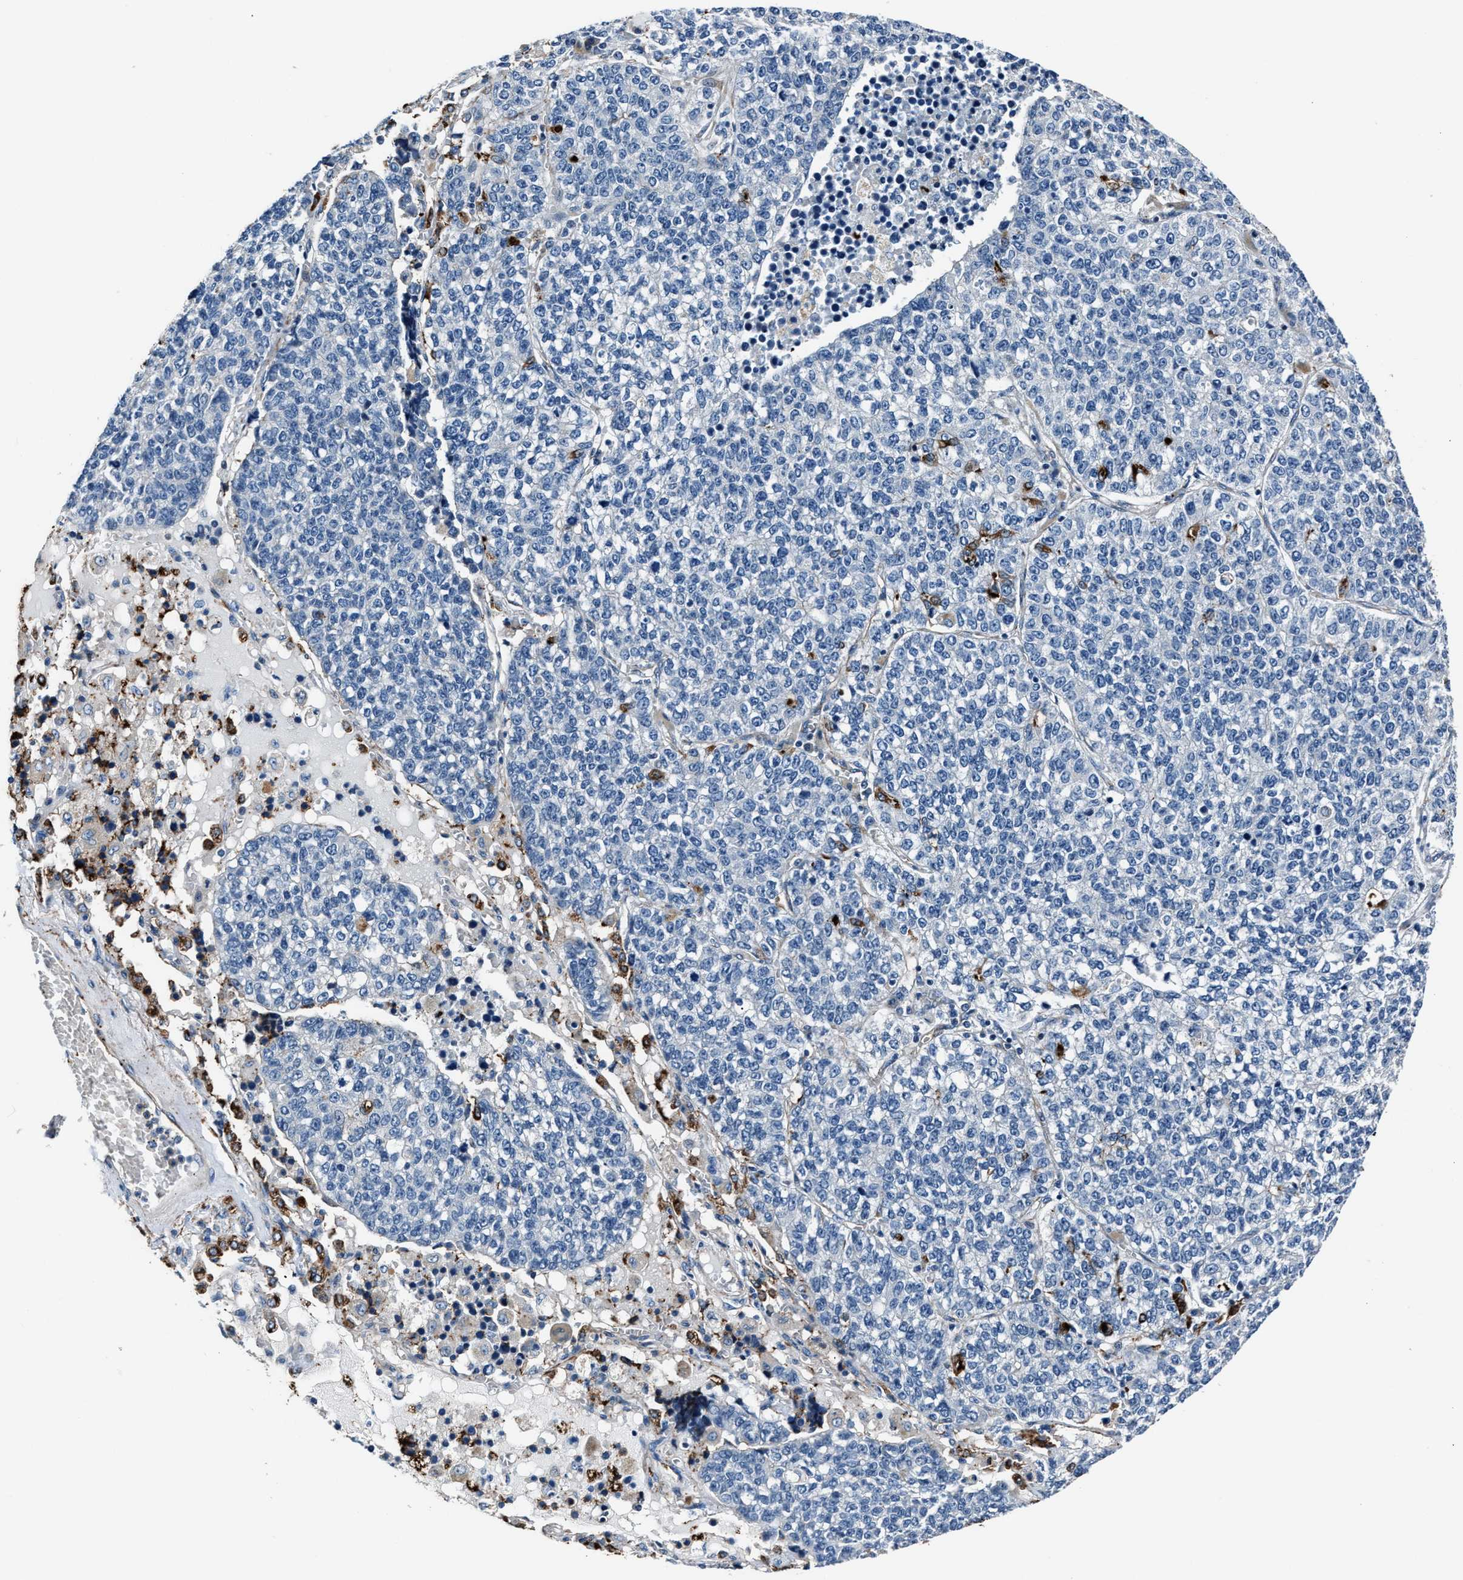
{"staining": {"intensity": "negative", "quantity": "none", "location": "none"}, "tissue": "lung cancer", "cell_type": "Tumor cells", "image_type": "cancer", "snomed": [{"axis": "morphology", "description": "Adenocarcinoma, NOS"}, {"axis": "topography", "description": "Lung"}], "caption": "IHC photomicrograph of adenocarcinoma (lung) stained for a protein (brown), which reveals no staining in tumor cells.", "gene": "MPDZ", "patient": {"sex": "male", "age": 49}}